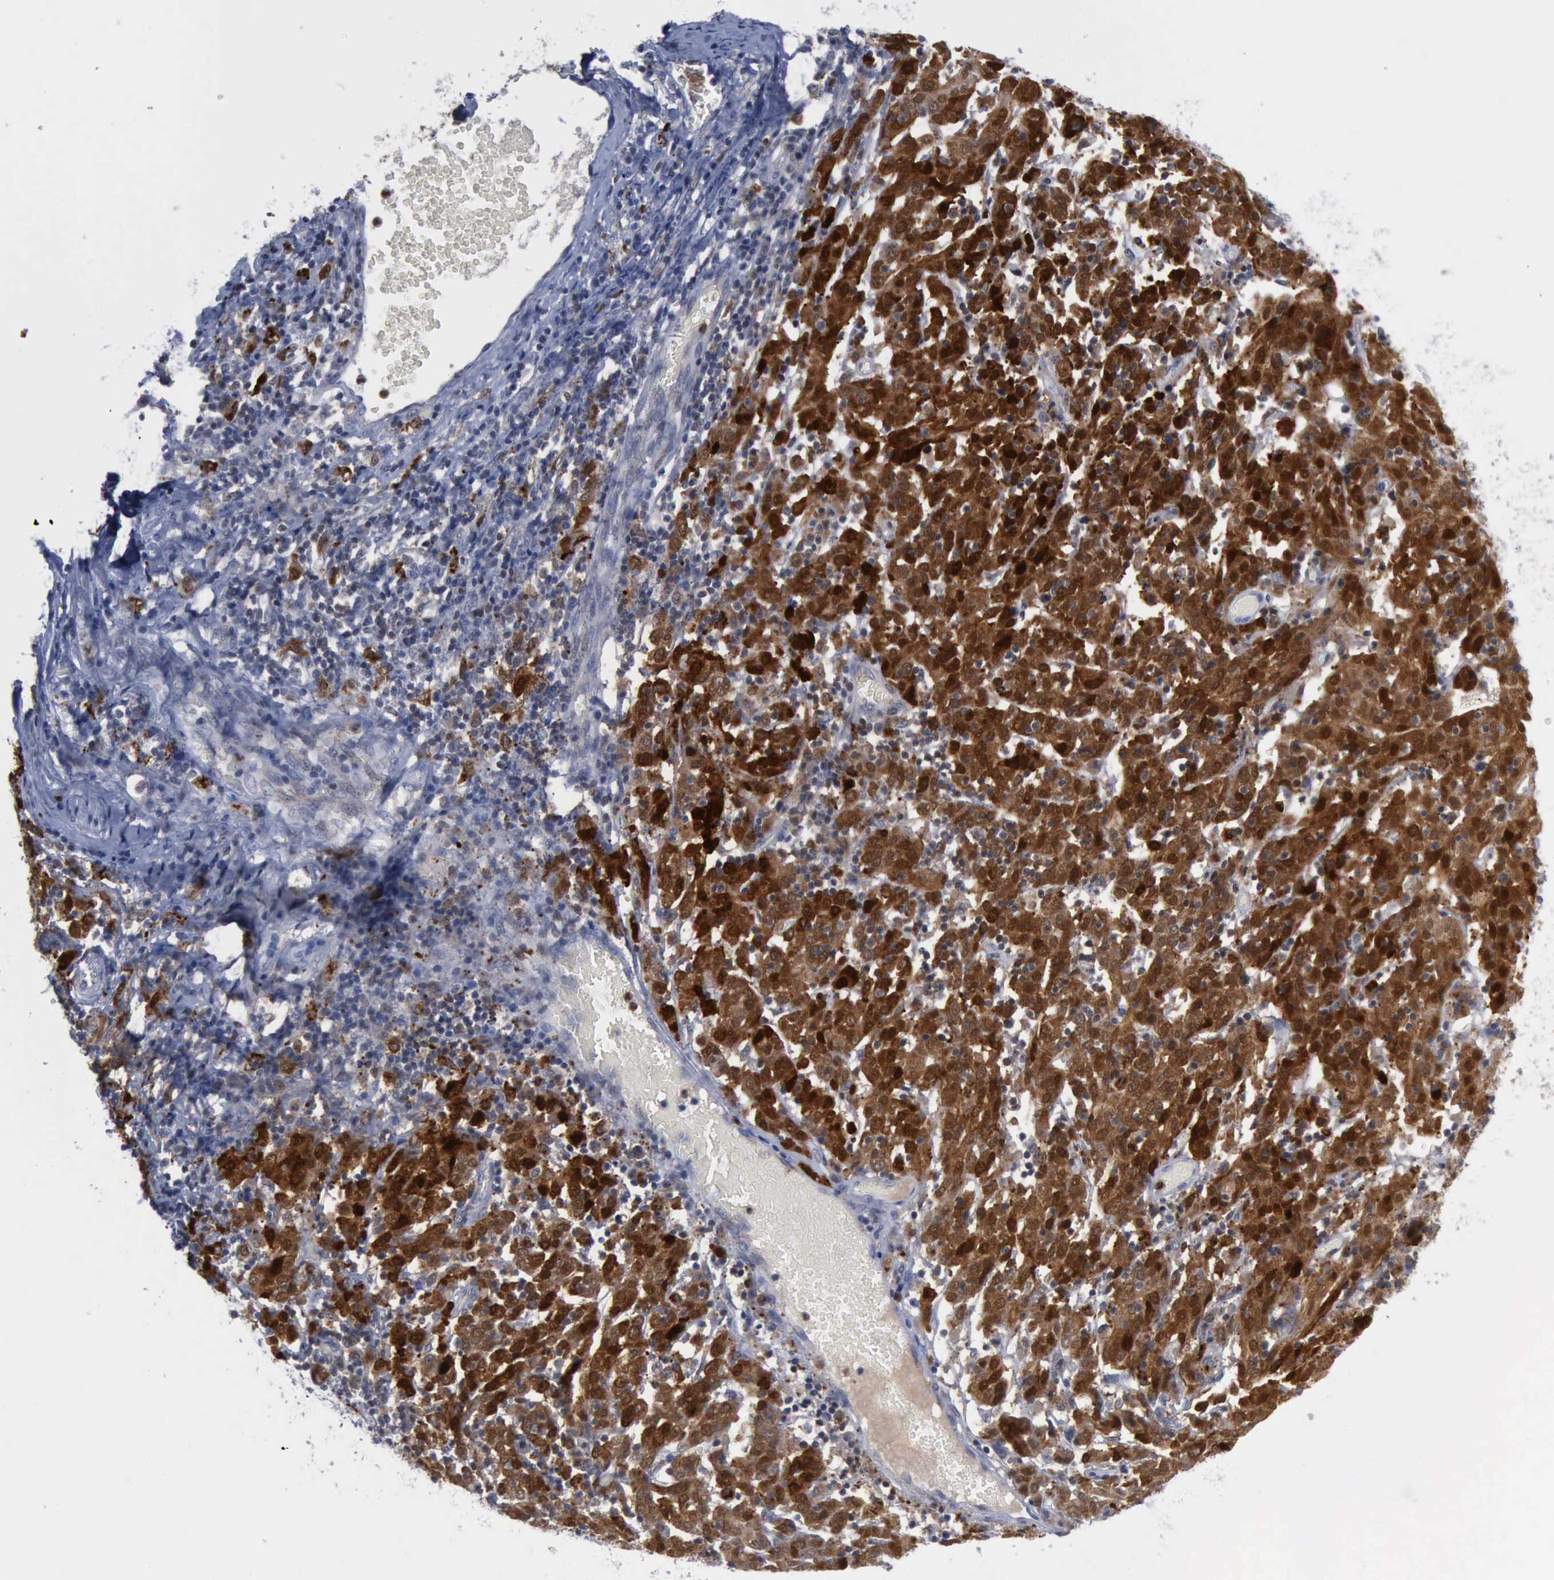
{"staining": {"intensity": "strong", "quantity": ">75%", "location": "cytoplasmic/membranous"}, "tissue": "cervical cancer", "cell_type": "Tumor cells", "image_type": "cancer", "snomed": [{"axis": "morphology", "description": "Normal tissue, NOS"}, {"axis": "morphology", "description": "Squamous cell carcinoma, NOS"}, {"axis": "topography", "description": "Cervix"}], "caption": "Cervical squamous cell carcinoma was stained to show a protein in brown. There is high levels of strong cytoplasmic/membranous staining in approximately >75% of tumor cells. (IHC, brightfield microscopy, high magnification).", "gene": "CSTA", "patient": {"sex": "female", "age": 67}}